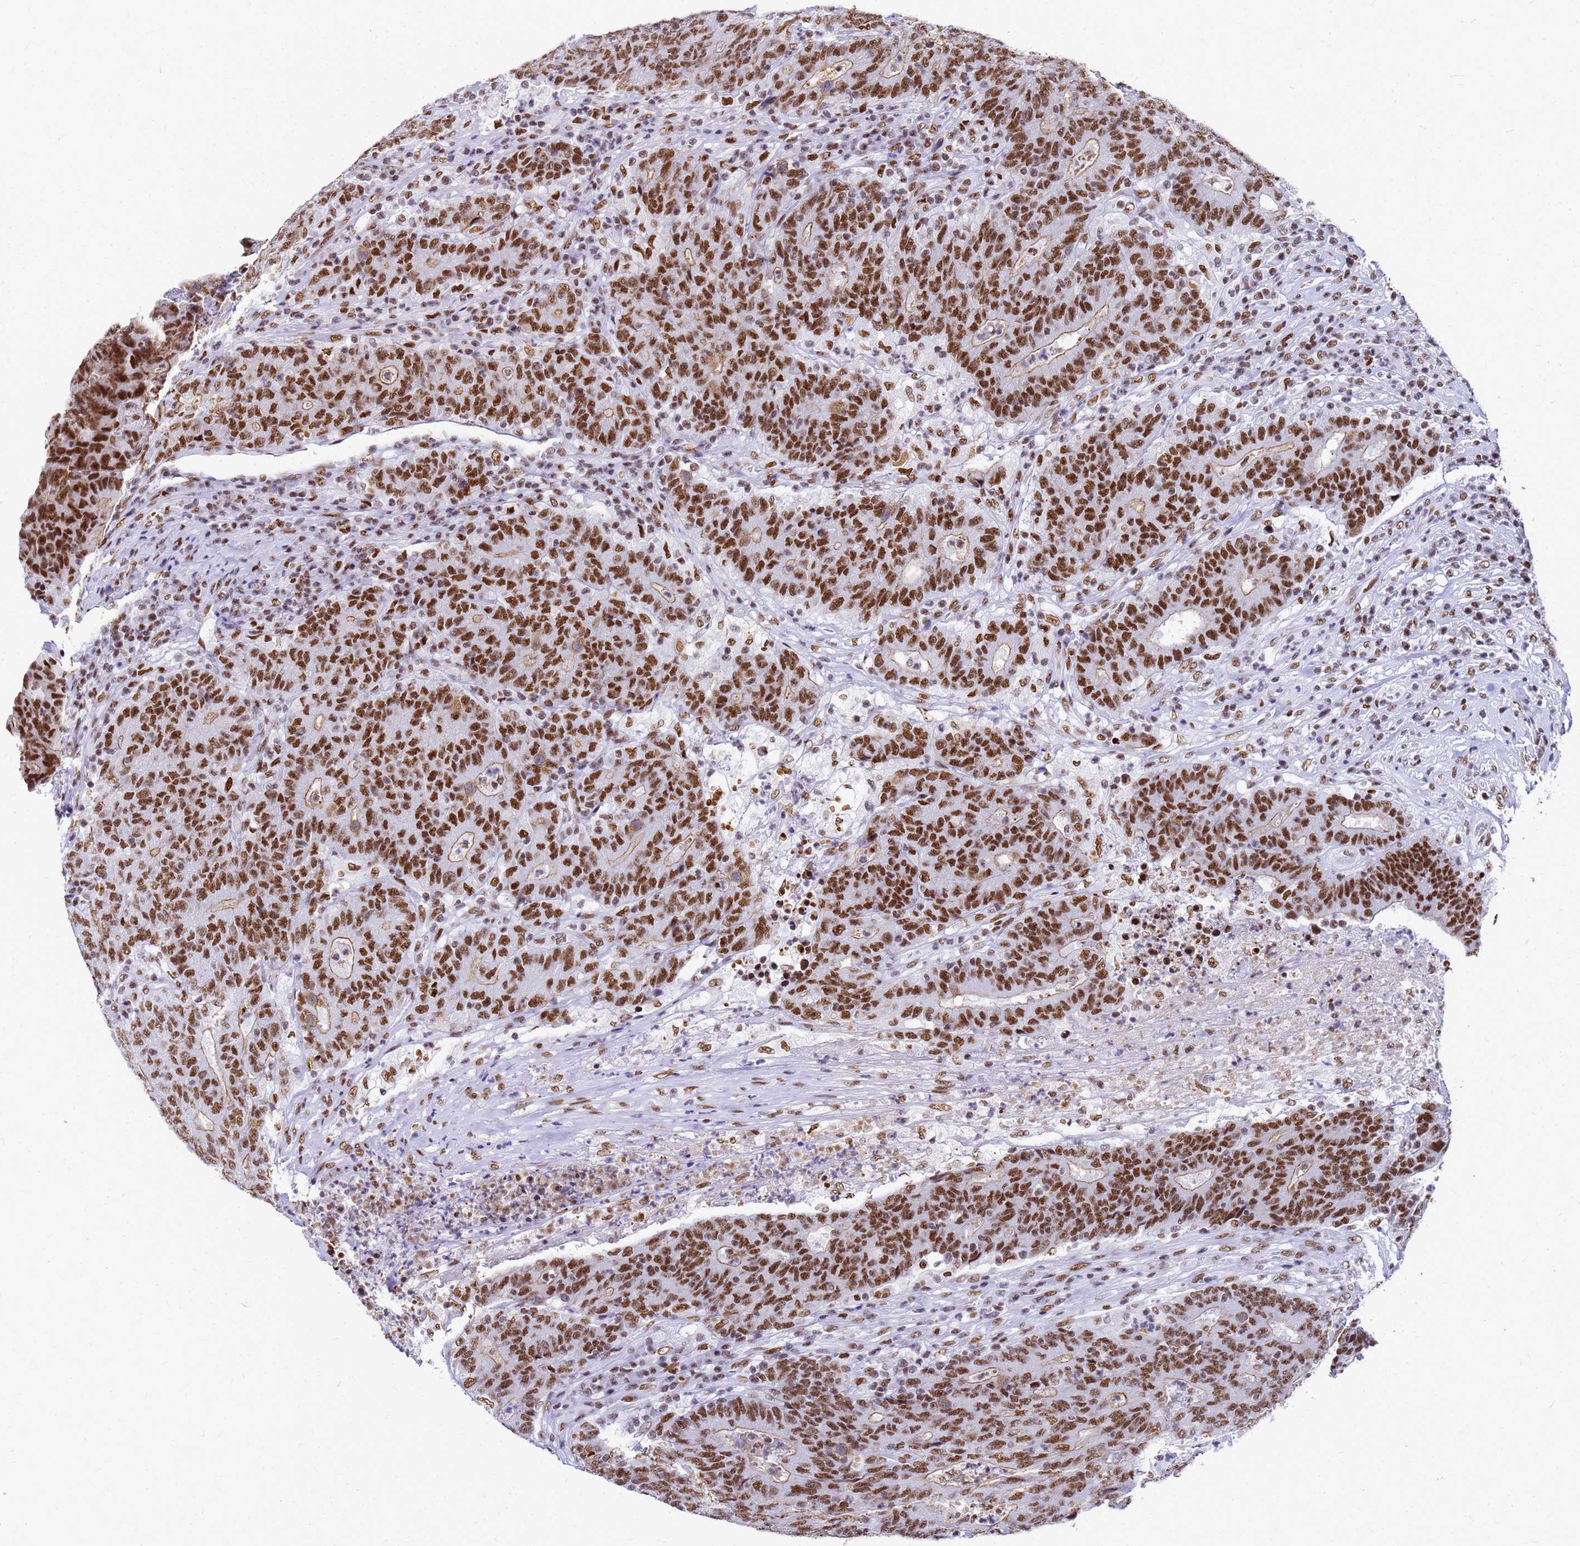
{"staining": {"intensity": "strong", "quantity": ">75%", "location": "nuclear"}, "tissue": "colorectal cancer", "cell_type": "Tumor cells", "image_type": "cancer", "snomed": [{"axis": "morphology", "description": "Adenocarcinoma, NOS"}, {"axis": "topography", "description": "Colon"}], "caption": "Human adenocarcinoma (colorectal) stained with a brown dye shows strong nuclear positive staining in approximately >75% of tumor cells.", "gene": "SART3", "patient": {"sex": "female", "age": 75}}